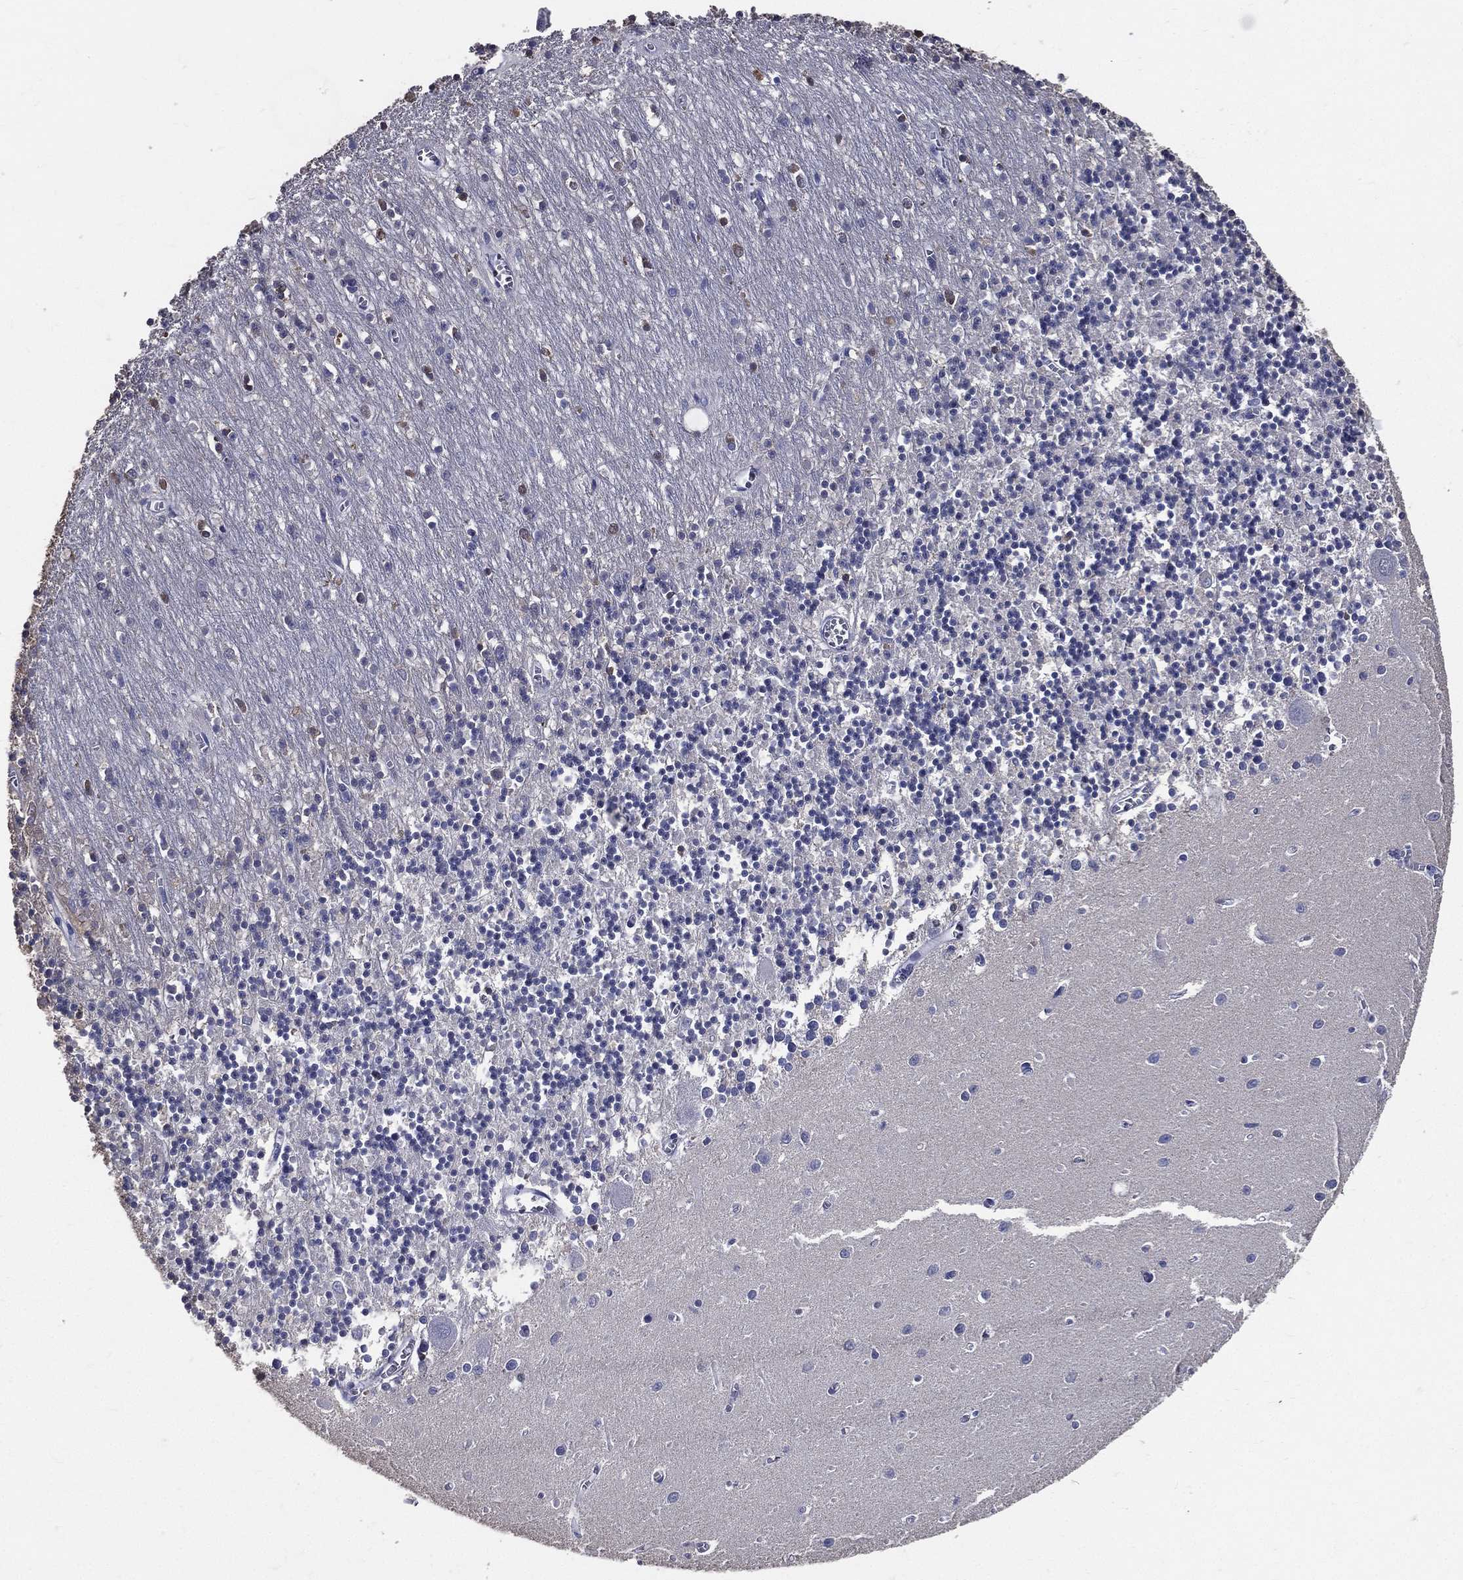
{"staining": {"intensity": "negative", "quantity": "none", "location": "none"}, "tissue": "cerebellum", "cell_type": "Cells in granular layer", "image_type": "normal", "snomed": [{"axis": "morphology", "description": "Normal tissue, NOS"}, {"axis": "topography", "description": "Cerebellum"}], "caption": "The IHC histopathology image has no significant staining in cells in granular layer of cerebellum. (Brightfield microscopy of DAB immunohistochemistry at high magnification).", "gene": "DPYS", "patient": {"sex": "female", "age": 64}}